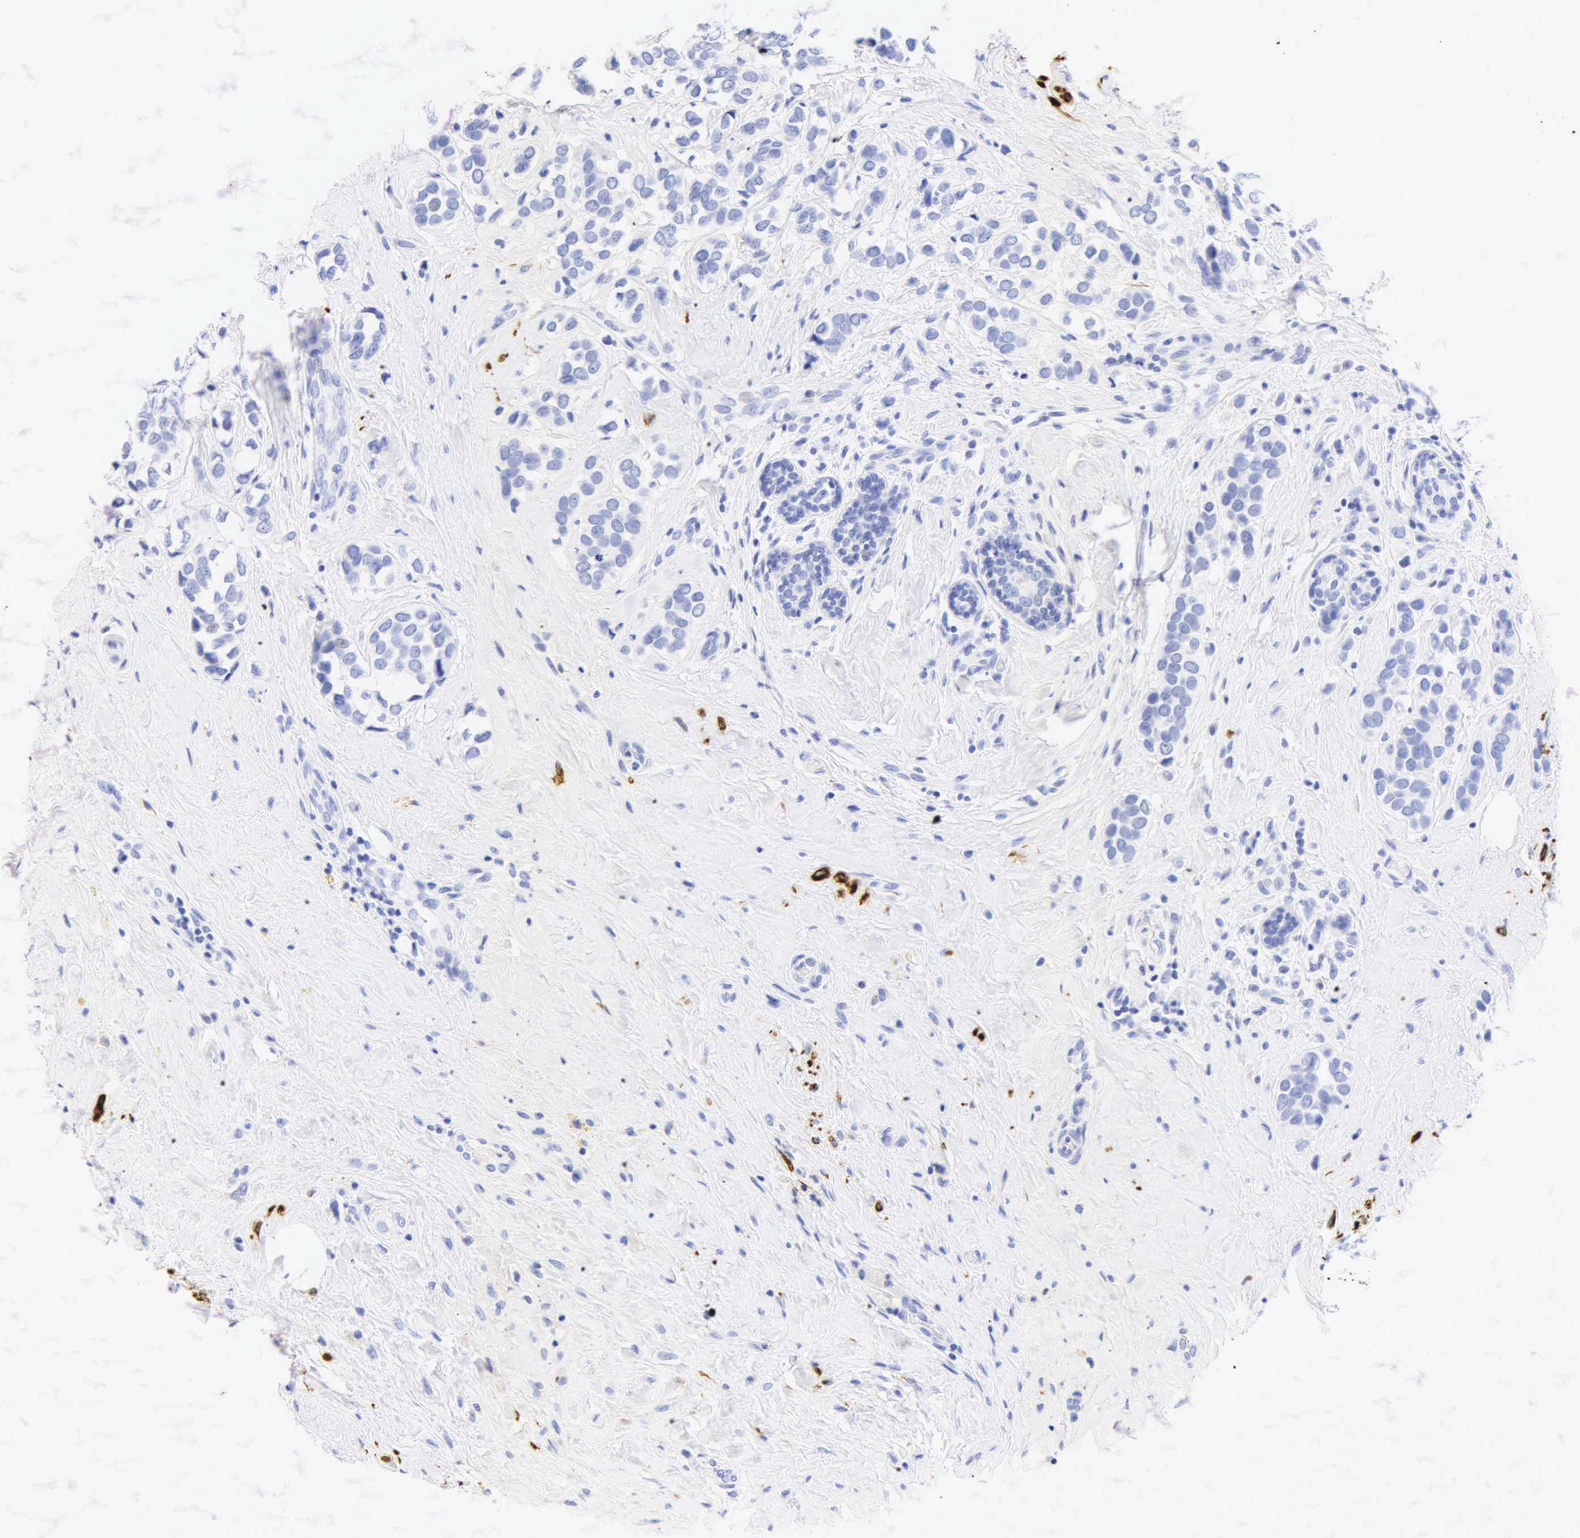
{"staining": {"intensity": "negative", "quantity": "none", "location": "none"}, "tissue": "breast cancer", "cell_type": "Tumor cells", "image_type": "cancer", "snomed": [{"axis": "morphology", "description": "Duct carcinoma"}, {"axis": "topography", "description": "Breast"}], "caption": "High power microscopy image of an IHC histopathology image of infiltrating ductal carcinoma (breast), revealing no significant staining in tumor cells.", "gene": "DES", "patient": {"sex": "female", "age": 72}}